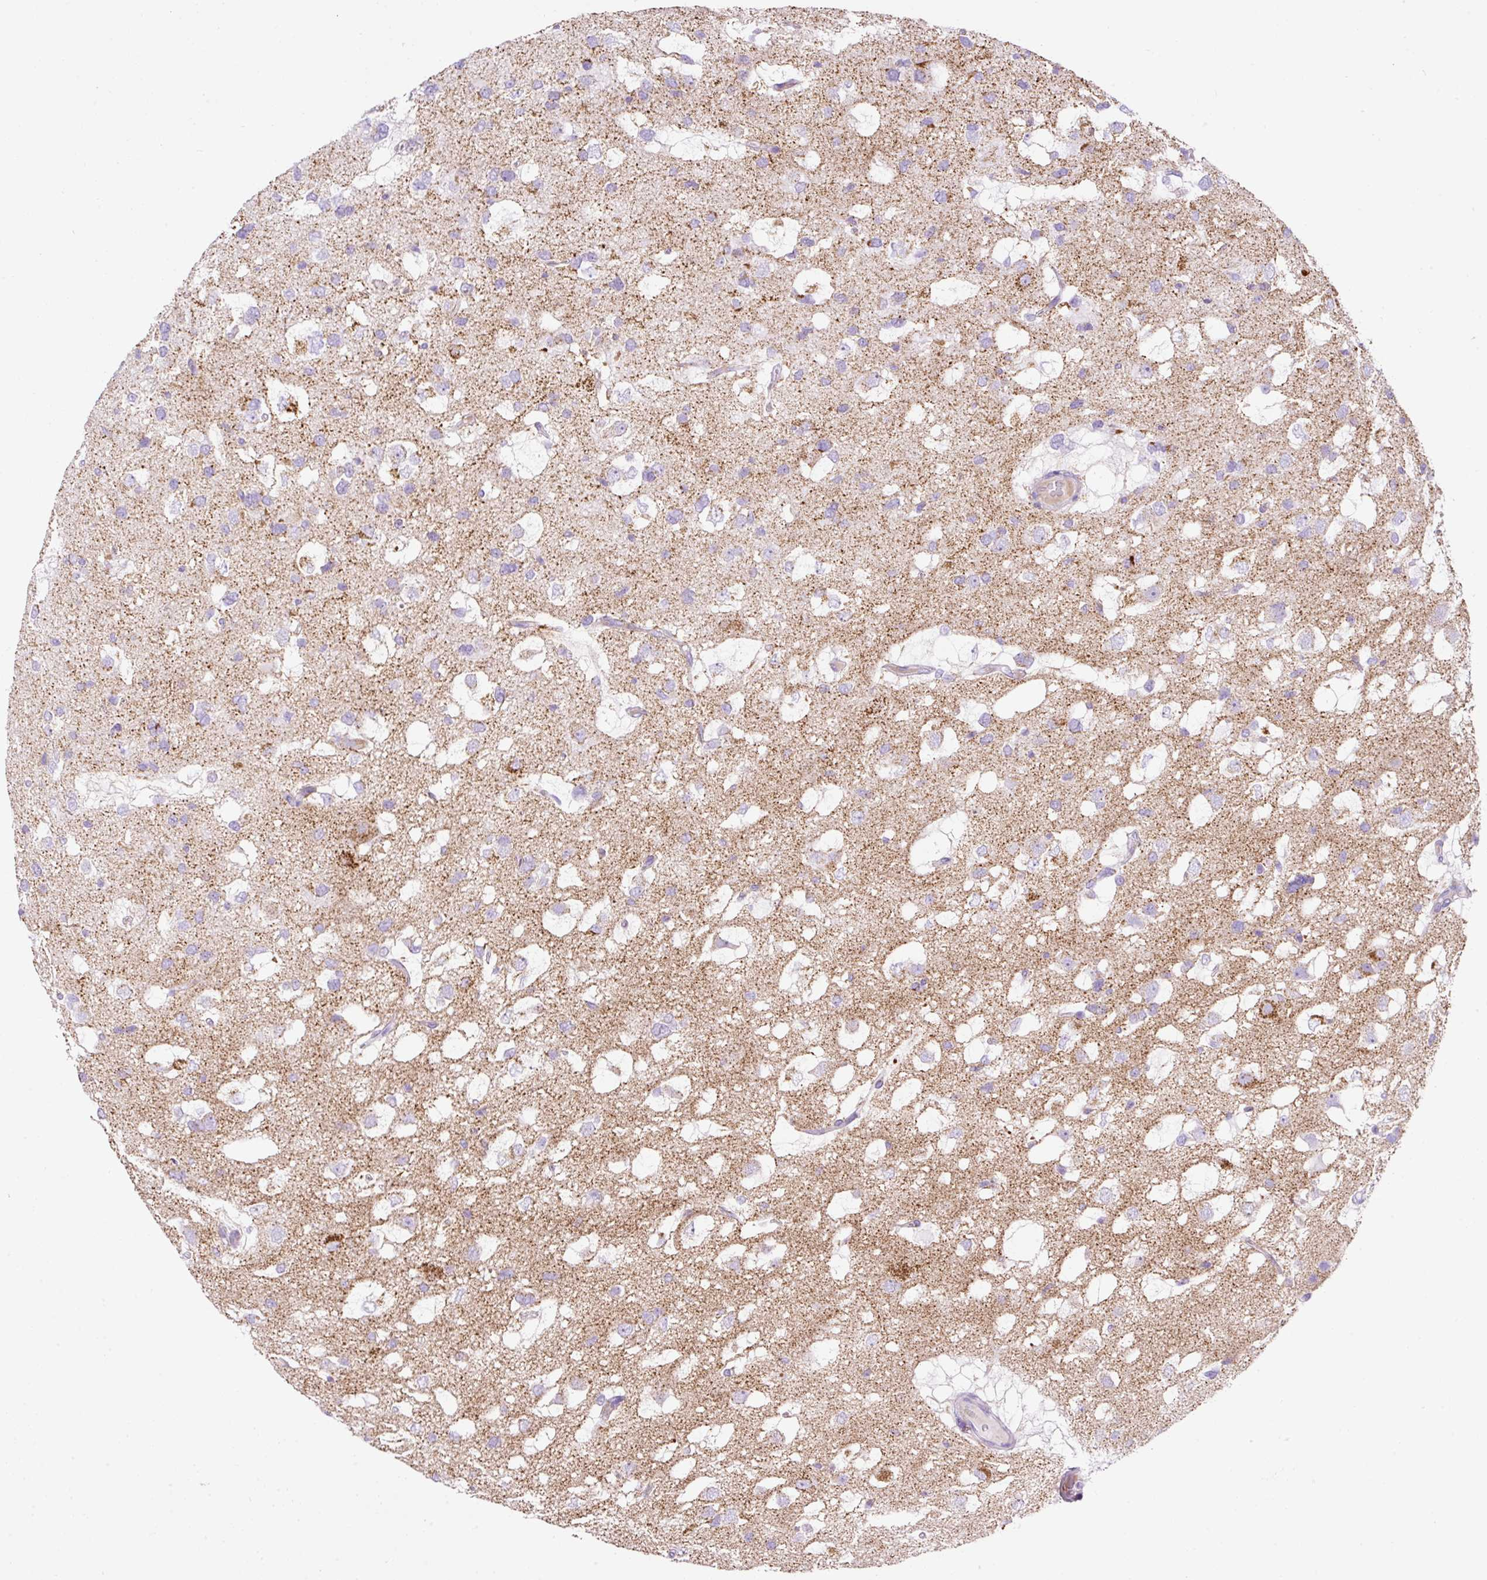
{"staining": {"intensity": "negative", "quantity": "none", "location": "none"}, "tissue": "glioma", "cell_type": "Tumor cells", "image_type": "cancer", "snomed": [{"axis": "morphology", "description": "Glioma, malignant, High grade"}, {"axis": "topography", "description": "Brain"}], "caption": "DAB immunohistochemical staining of glioma demonstrates no significant staining in tumor cells.", "gene": "PLPP2", "patient": {"sex": "male", "age": 53}}